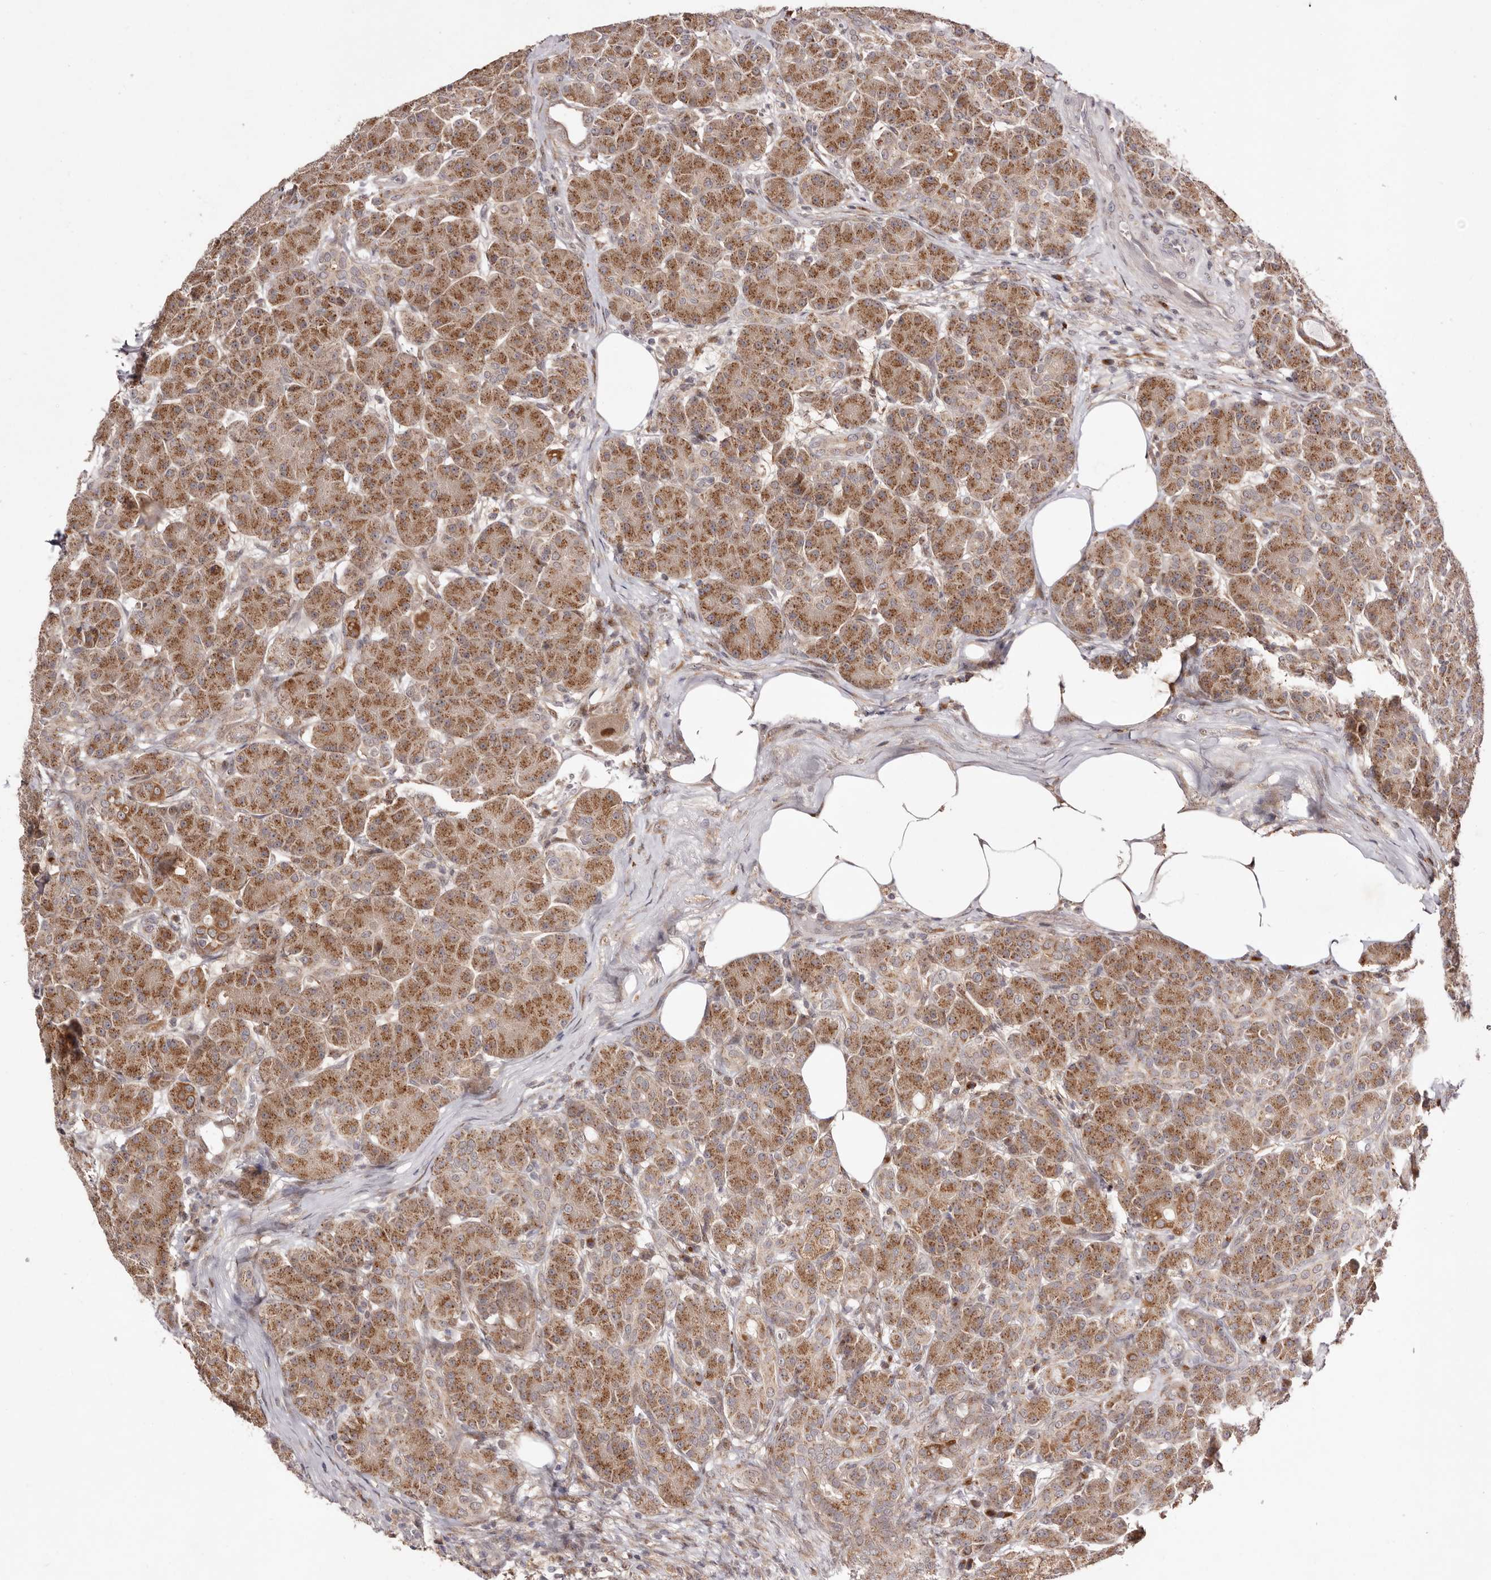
{"staining": {"intensity": "moderate", "quantity": ">75%", "location": "cytoplasmic/membranous"}, "tissue": "pancreas", "cell_type": "Exocrine glandular cells", "image_type": "normal", "snomed": [{"axis": "morphology", "description": "Normal tissue, NOS"}, {"axis": "topography", "description": "Pancreas"}], "caption": "Immunohistochemistry staining of normal pancreas, which exhibits medium levels of moderate cytoplasmic/membranous expression in approximately >75% of exocrine glandular cells indicating moderate cytoplasmic/membranous protein expression. The staining was performed using DAB (brown) for protein detection and nuclei were counterstained in hematoxylin (blue).", "gene": "EGR3", "patient": {"sex": "male", "age": 63}}